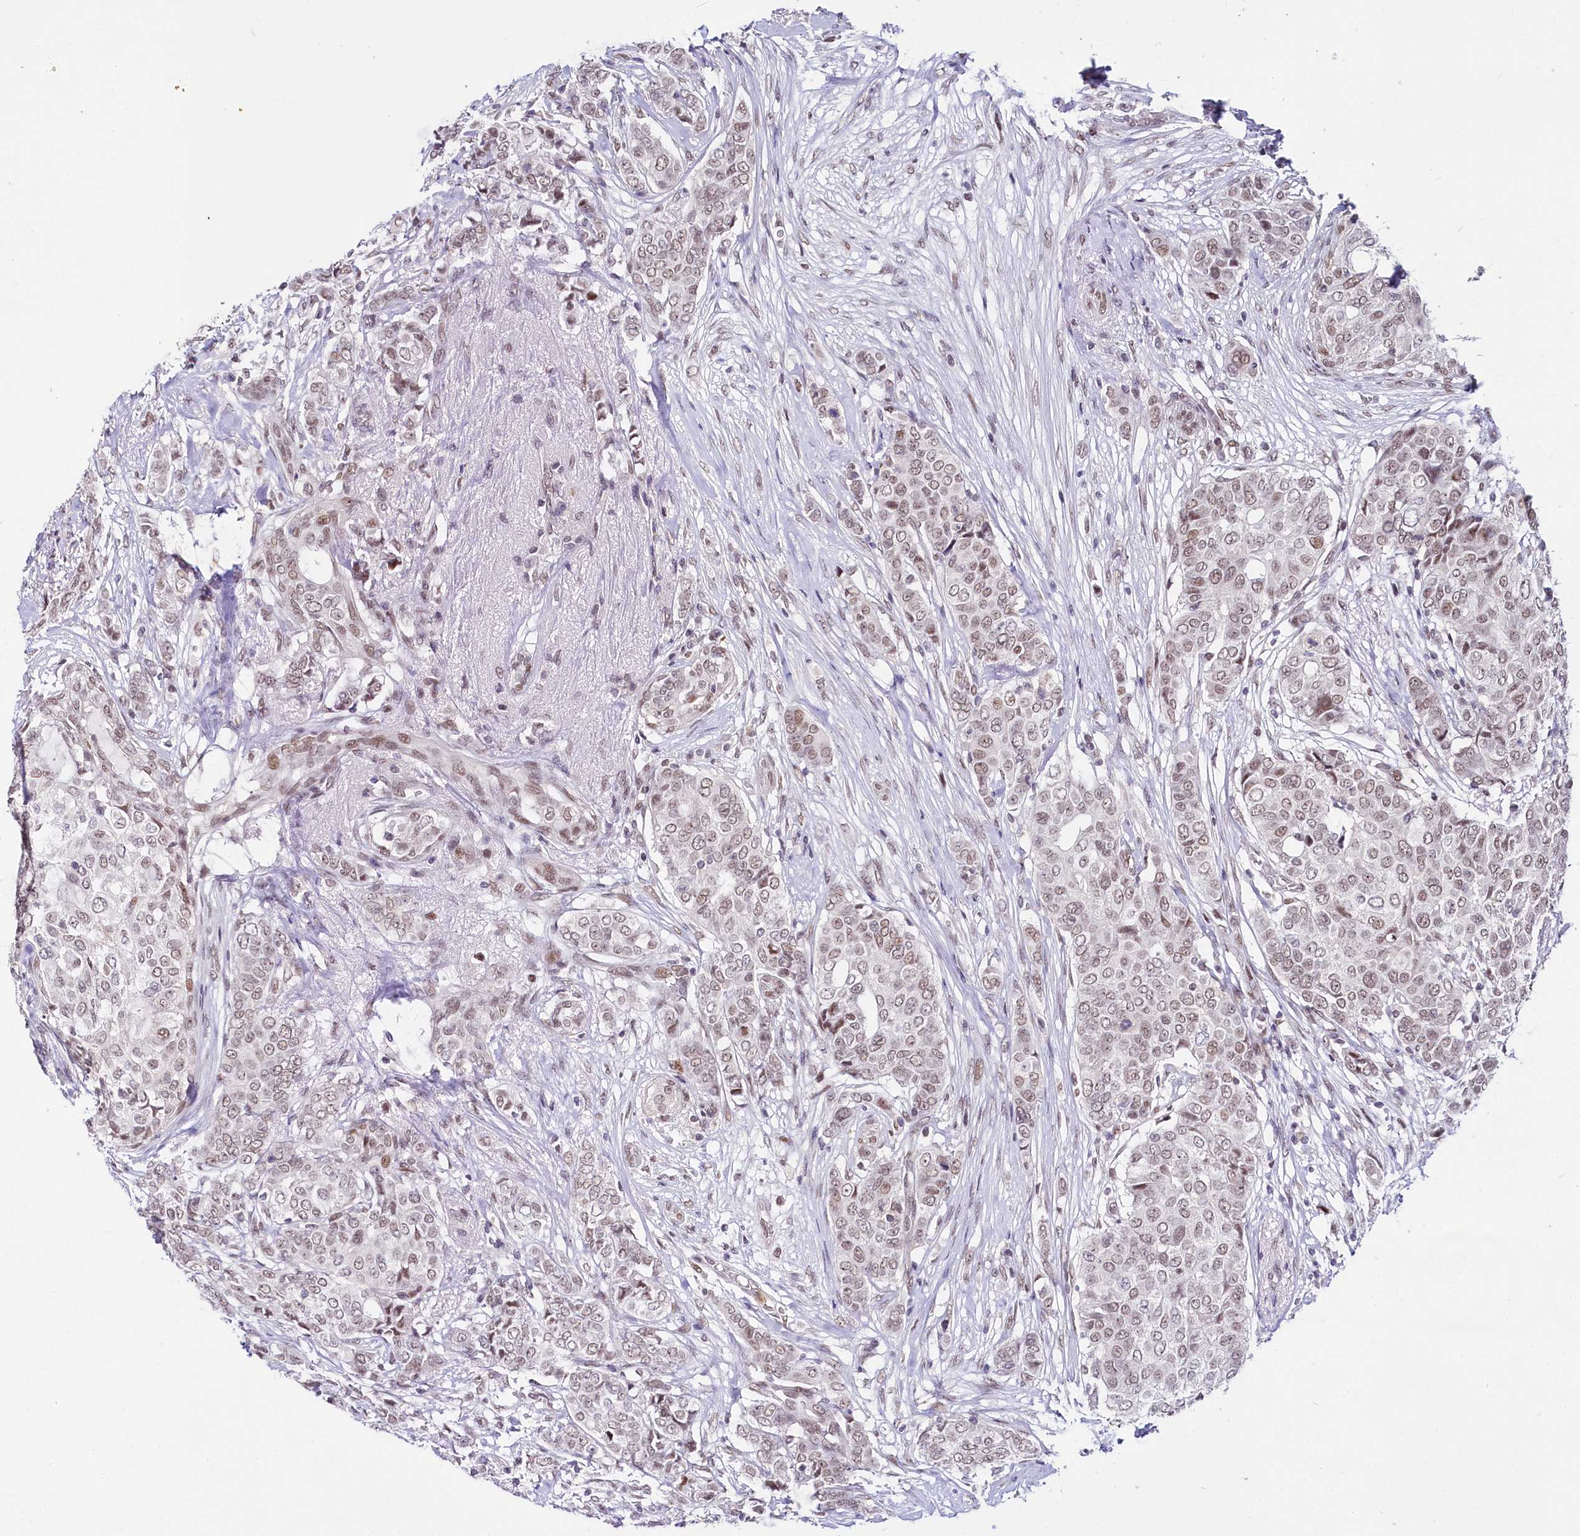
{"staining": {"intensity": "weak", "quantity": "25%-75%", "location": "nuclear"}, "tissue": "breast cancer", "cell_type": "Tumor cells", "image_type": "cancer", "snomed": [{"axis": "morphology", "description": "Lobular carcinoma"}, {"axis": "topography", "description": "Breast"}], "caption": "Protein expression analysis of human lobular carcinoma (breast) reveals weak nuclear expression in approximately 25%-75% of tumor cells.", "gene": "SCAF11", "patient": {"sex": "female", "age": 51}}